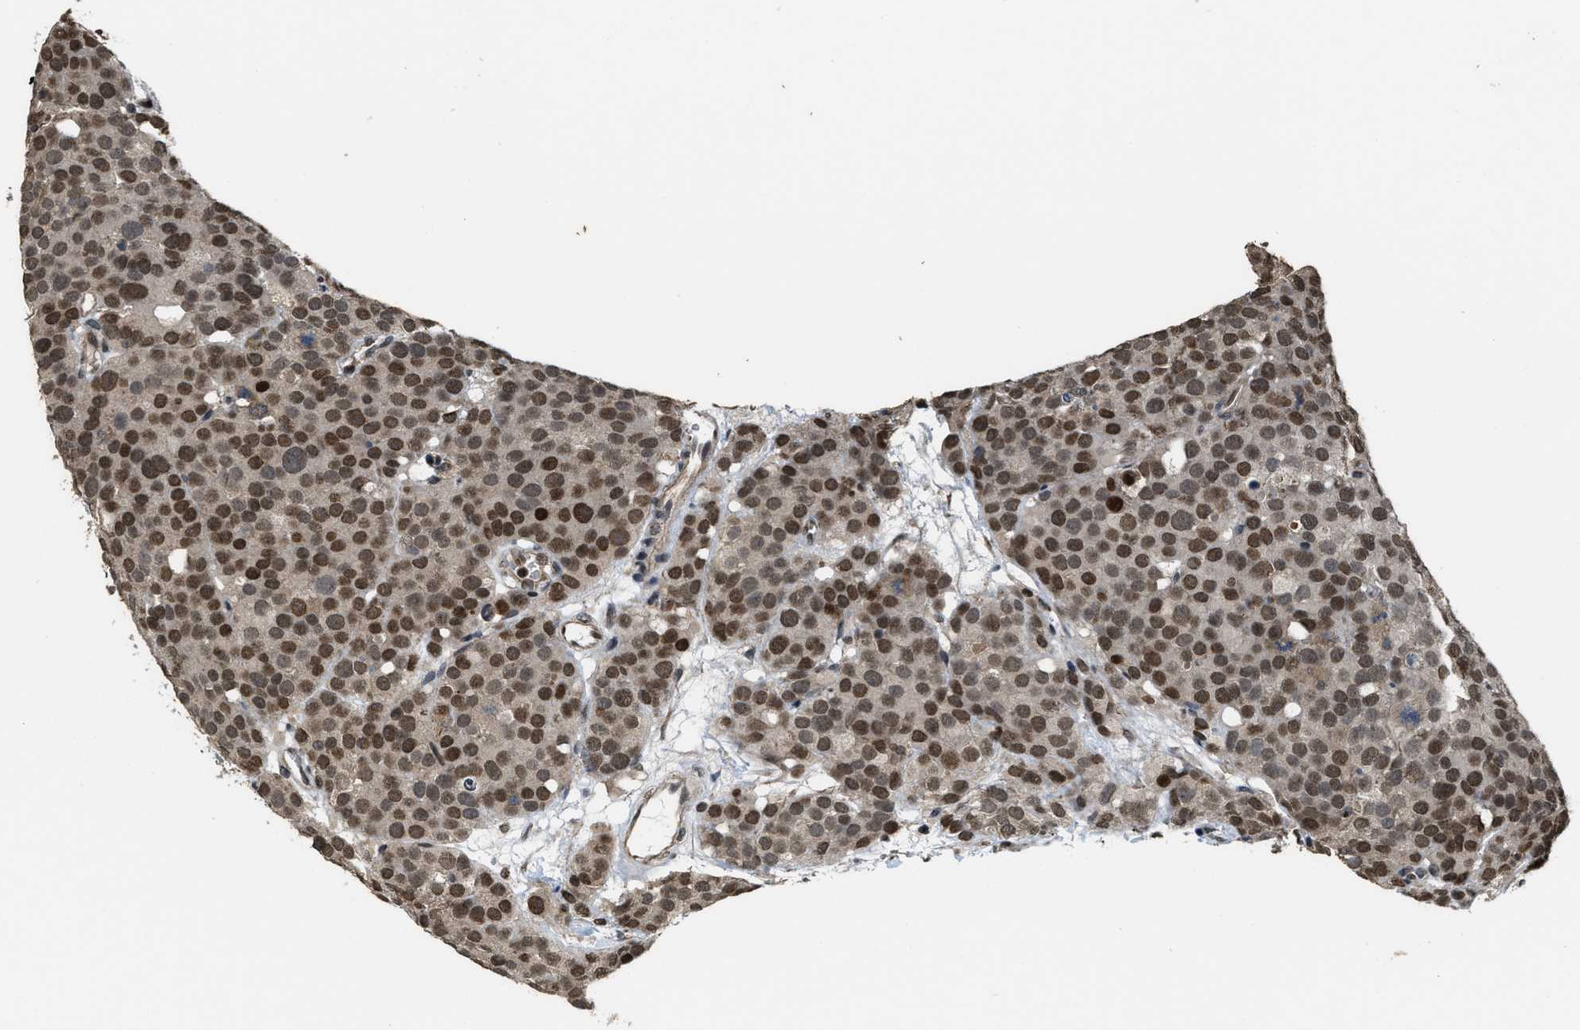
{"staining": {"intensity": "moderate", "quantity": ">75%", "location": "nuclear"}, "tissue": "testis cancer", "cell_type": "Tumor cells", "image_type": "cancer", "snomed": [{"axis": "morphology", "description": "Seminoma, NOS"}, {"axis": "topography", "description": "Testis"}], "caption": "Human testis cancer (seminoma) stained for a protein (brown) shows moderate nuclear positive expression in approximately >75% of tumor cells.", "gene": "SERTAD2", "patient": {"sex": "male", "age": 71}}